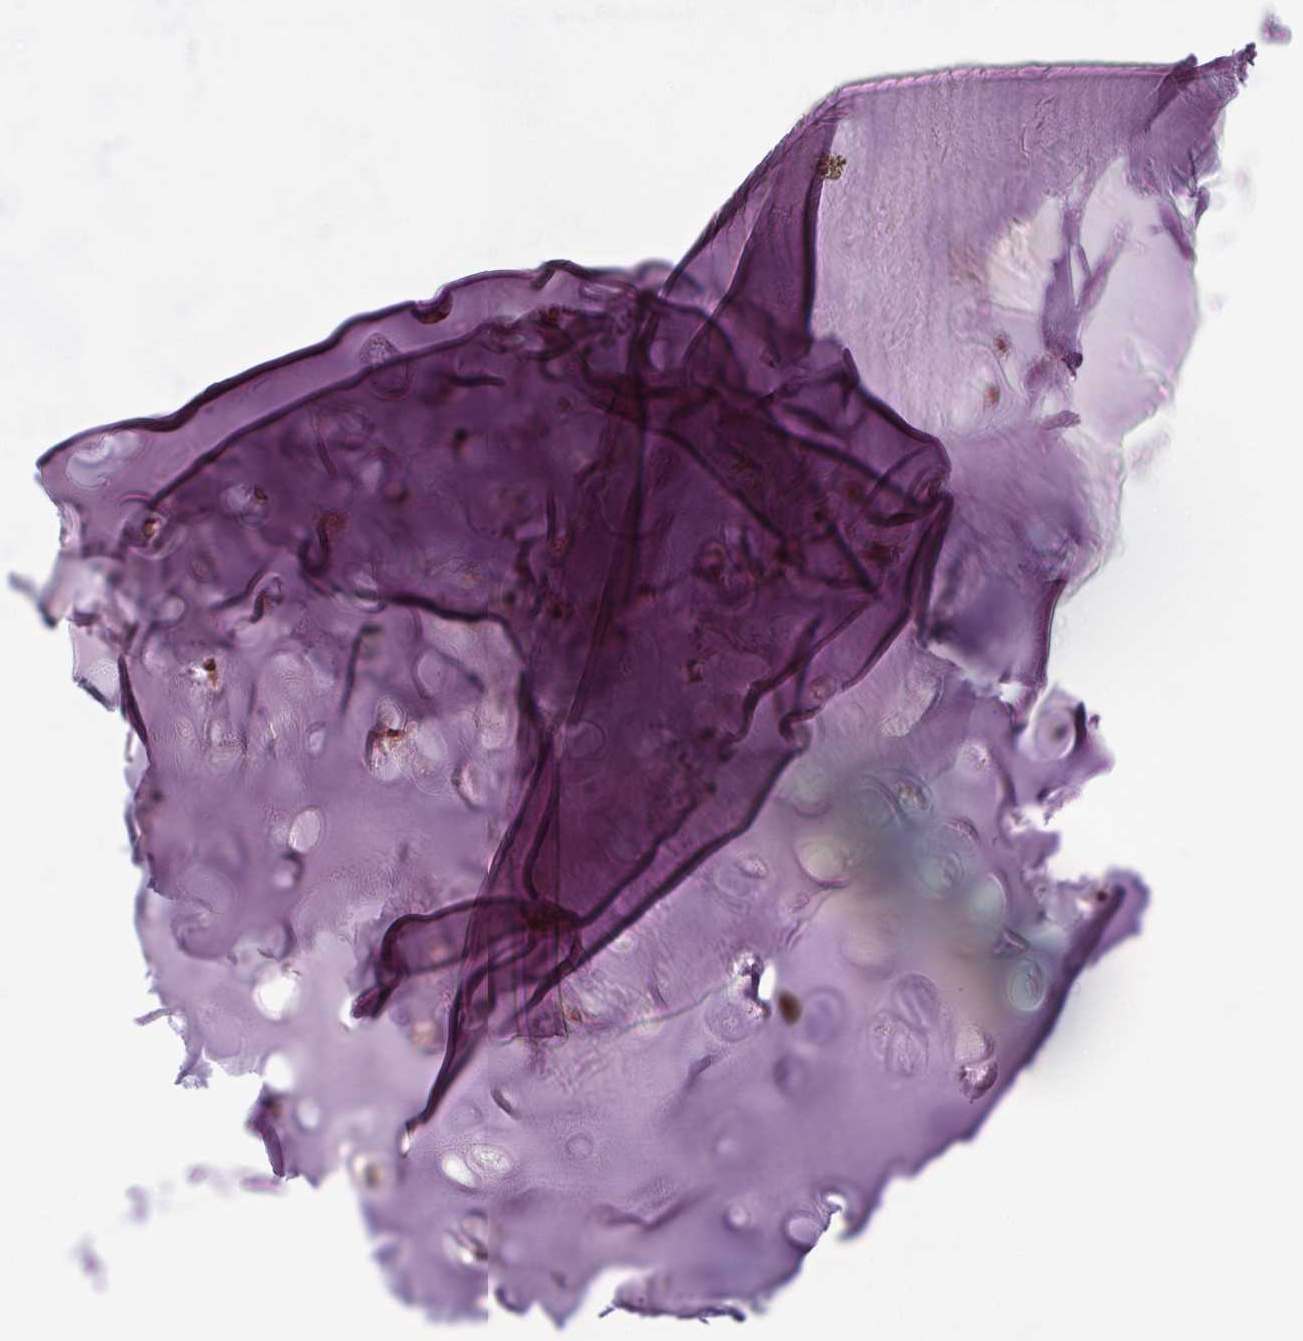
{"staining": {"intensity": "moderate", "quantity": "<25%", "location": "cytoplasmic/membranous"}, "tissue": "soft tissue", "cell_type": "Chondrocytes", "image_type": "normal", "snomed": [{"axis": "morphology", "description": "Normal tissue, NOS"}, {"axis": "morphology", "description": "Squamous cell carcinoma, NOS"}, {"axis": "topography", "description": "Cartilage tissue"}, {"axis": "topography", "description": "Bronchus"}, {"axis": "topography", "description": "Lung"}], "caption": "Immunohistochemistry image of unremarkable human soft tissue stained for a protein (brown), which reveals low levels of moderate cytoplasmic/membranous staining in approximately <25% of chondrocytes.", "gene": "CHMP4B", "patient": {"sex": "male", "age": 66}}